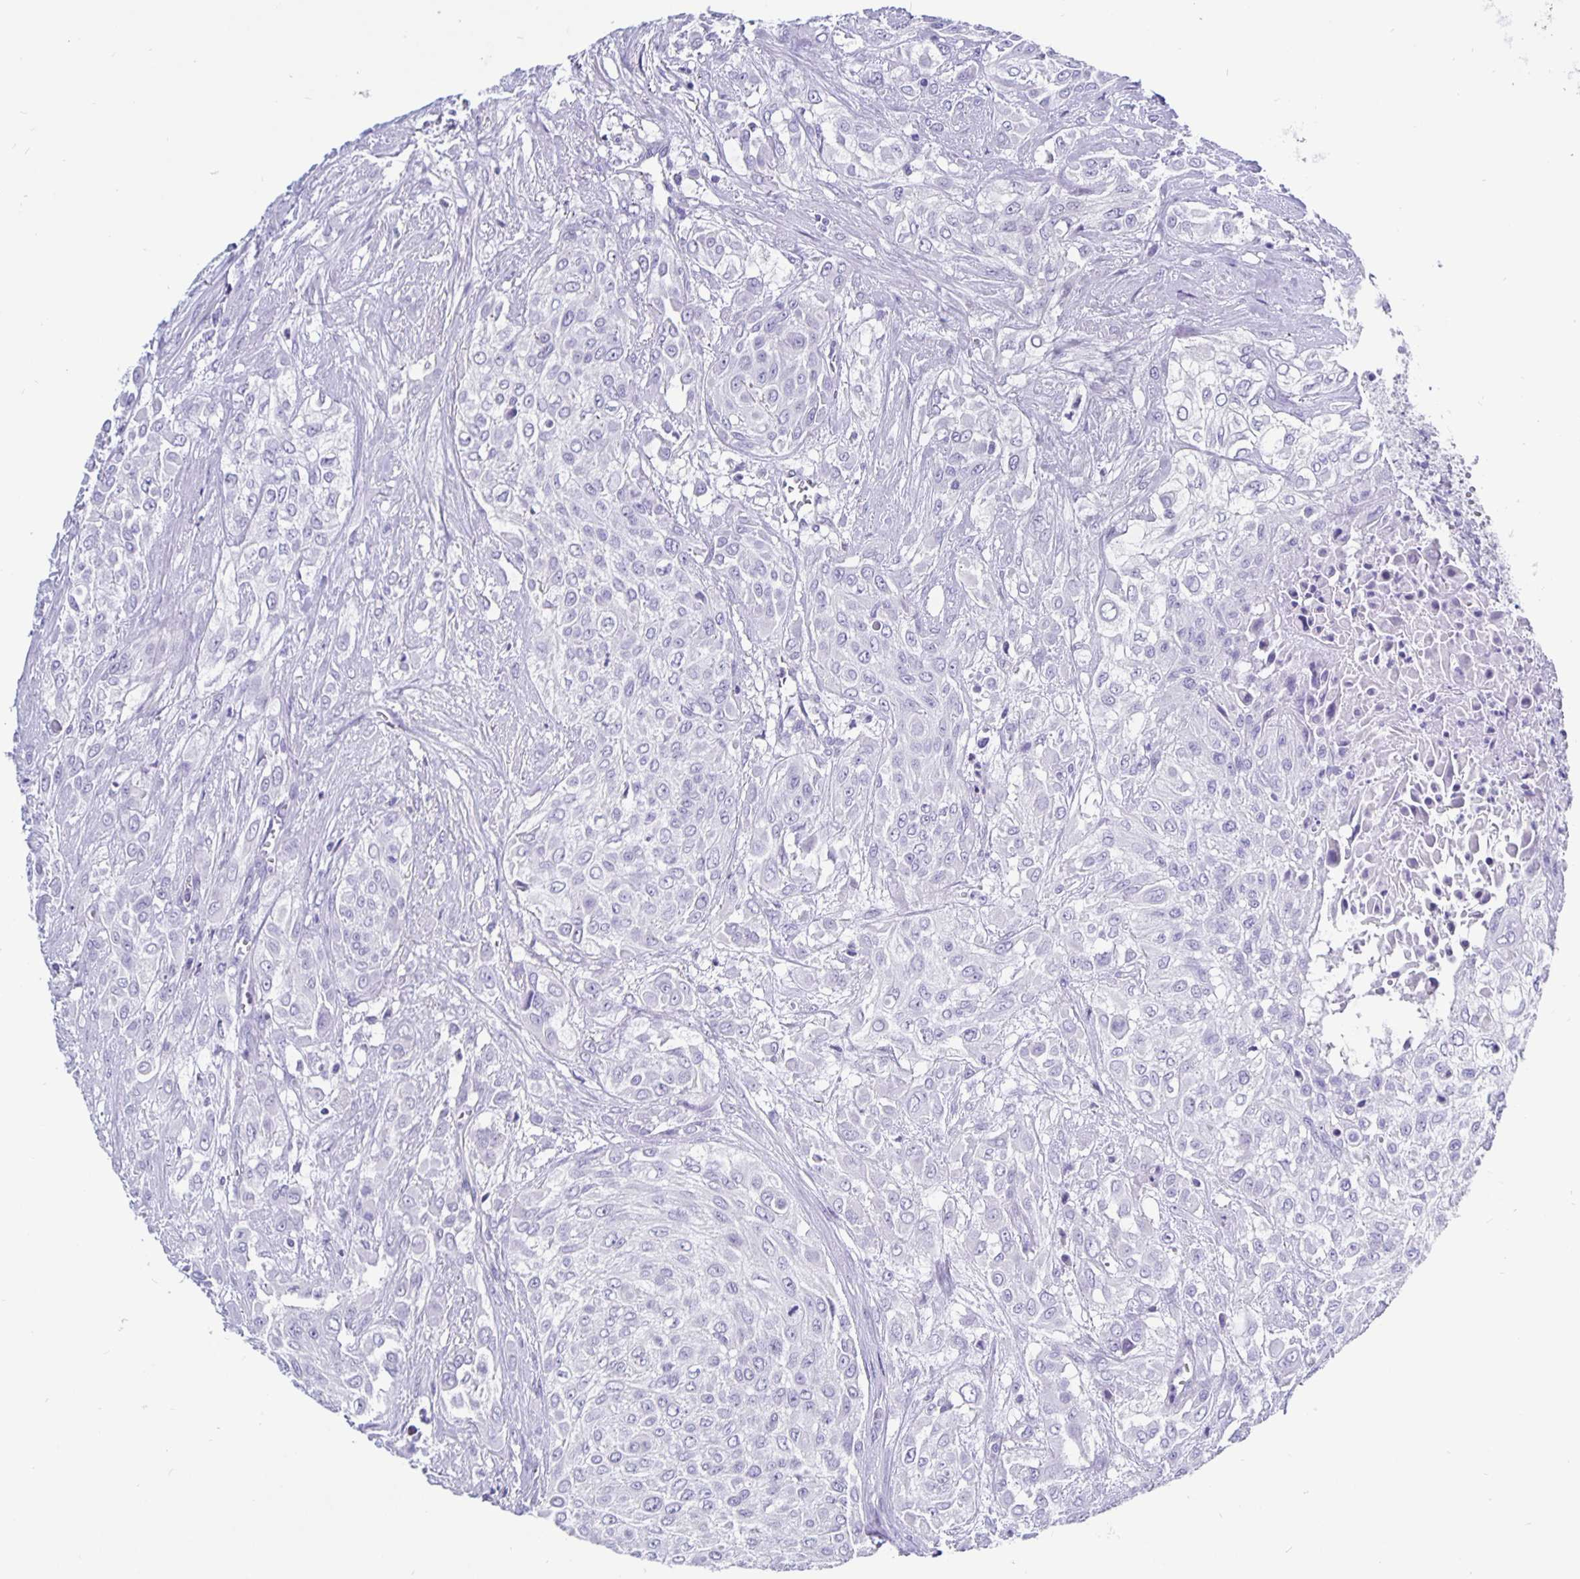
{"staining": {"intensity": "negative", "quantity": "none", "location": "none"}, "tissue": "urothelial cancer", "cell_type": "Tumor cells", "image_type": "cancer", "snomed": [{"axis": "morphology", "description": "Urothelial carcinoma, High grade"}, {"axis": "topography", "description": "Urinary bladder"}], "caption": "Immunohistochemistry (IHC) image of urothelial cancer stained for a protein (brown), which demonstrates no positivity in tumor cells.", "gene": "ODF3B", "patient": {"sex": "male", "age": 57}}